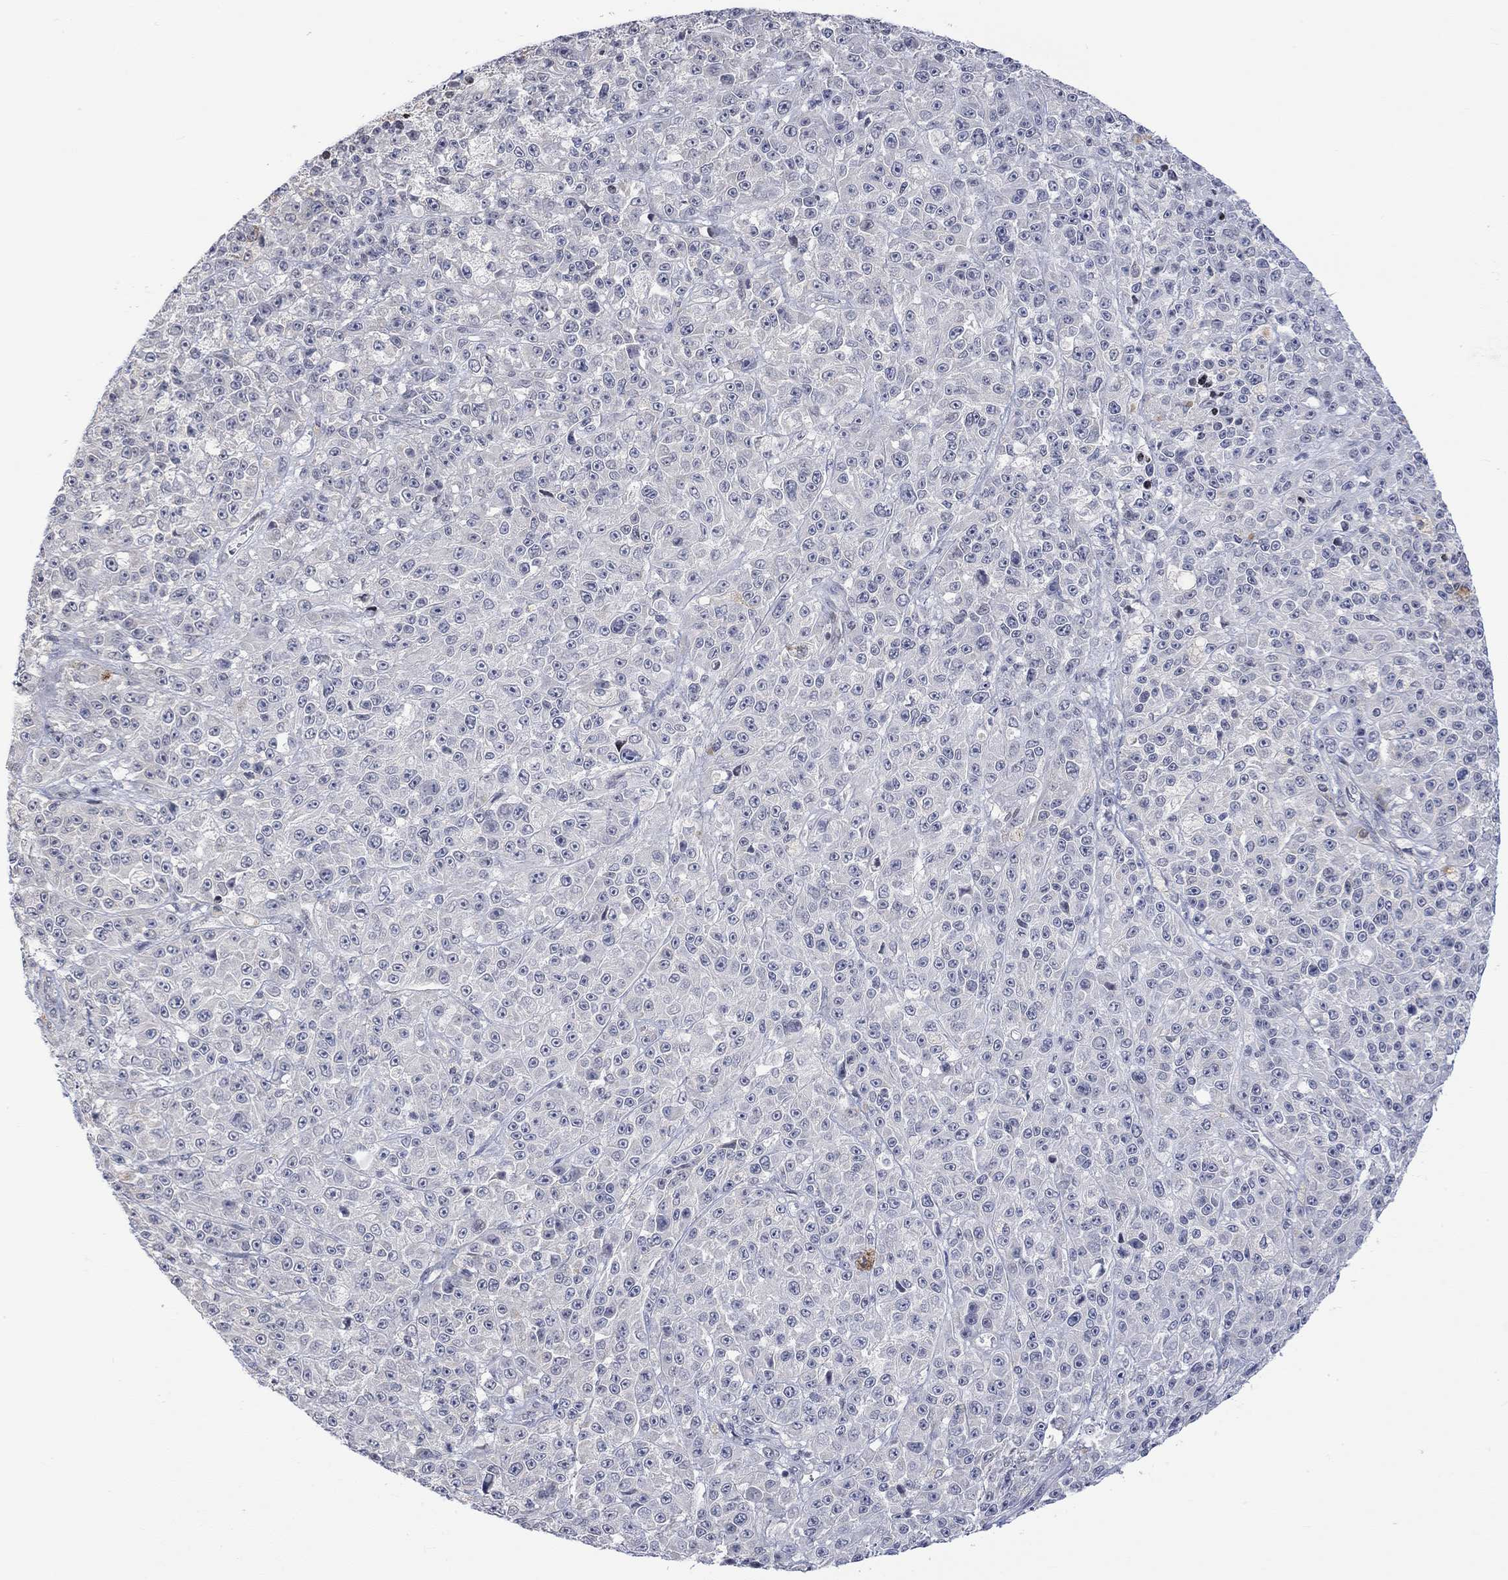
{"staining": {"intensity": "negative", "quantity": "none", "location": "none"}, "tissue": "melanoma", "cell_type": "Tumor cells", "image_type": "cancer", "snomed": [{"axis": "morphology", "description": "Malignant melanoma, NOS"}, {"axis": "topography", "description": "Skin"}], "caption": "Human malignant melanoma stained for a protein using IHC displays no expression in tumor cells.", "gene": "DCX", "patient": {"sex": "female", "age": 58}}